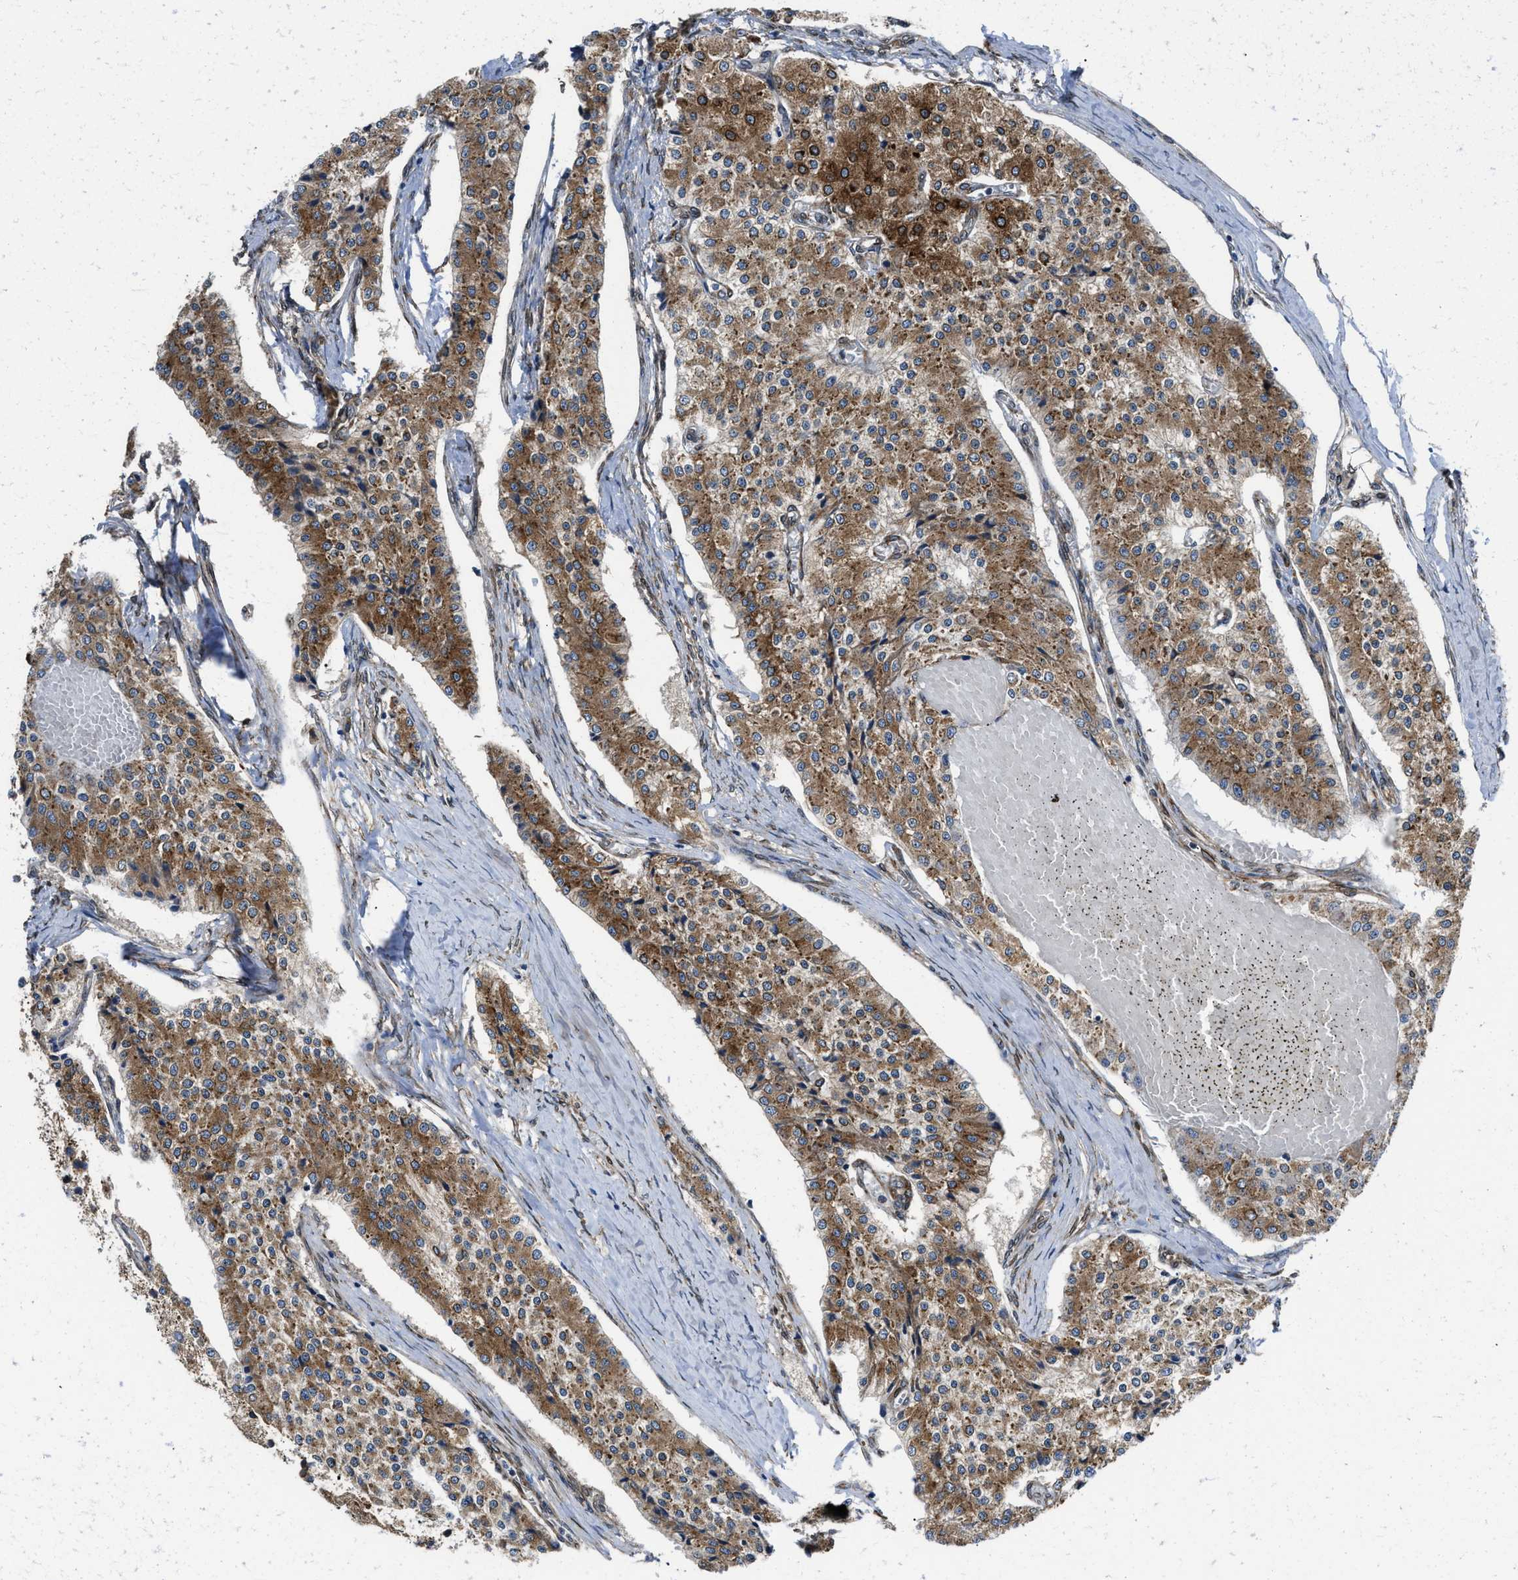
{"staining": {"intensity": "moderate", "quantity": ">75%", "location": "cytoplasmic/membranous"}, "tissue": "carcinoid", "cell_type": "Tumor cells", "image_type": "cancer", "snomed": [{"axis": "morphology", "description": "Carcinoid, malignant, NOS"}, {"axis": "topography", "description": "Colon"}], "caption": "IHC staining of carcinoid, which exhibits medium levels of moderate cytoplasmic/membranous expression in approximately >75% of tumor cells indicating moderate cytoplasmic/membranous protein expression. The staining was performed using DAB (3,3'-diaminobenzidine) (brown) for protein detection and nuclei were counterstained in hematoxylin (blue).", "gene": "ERLIN2", "patient": {"sex": "female", "age": 52}}